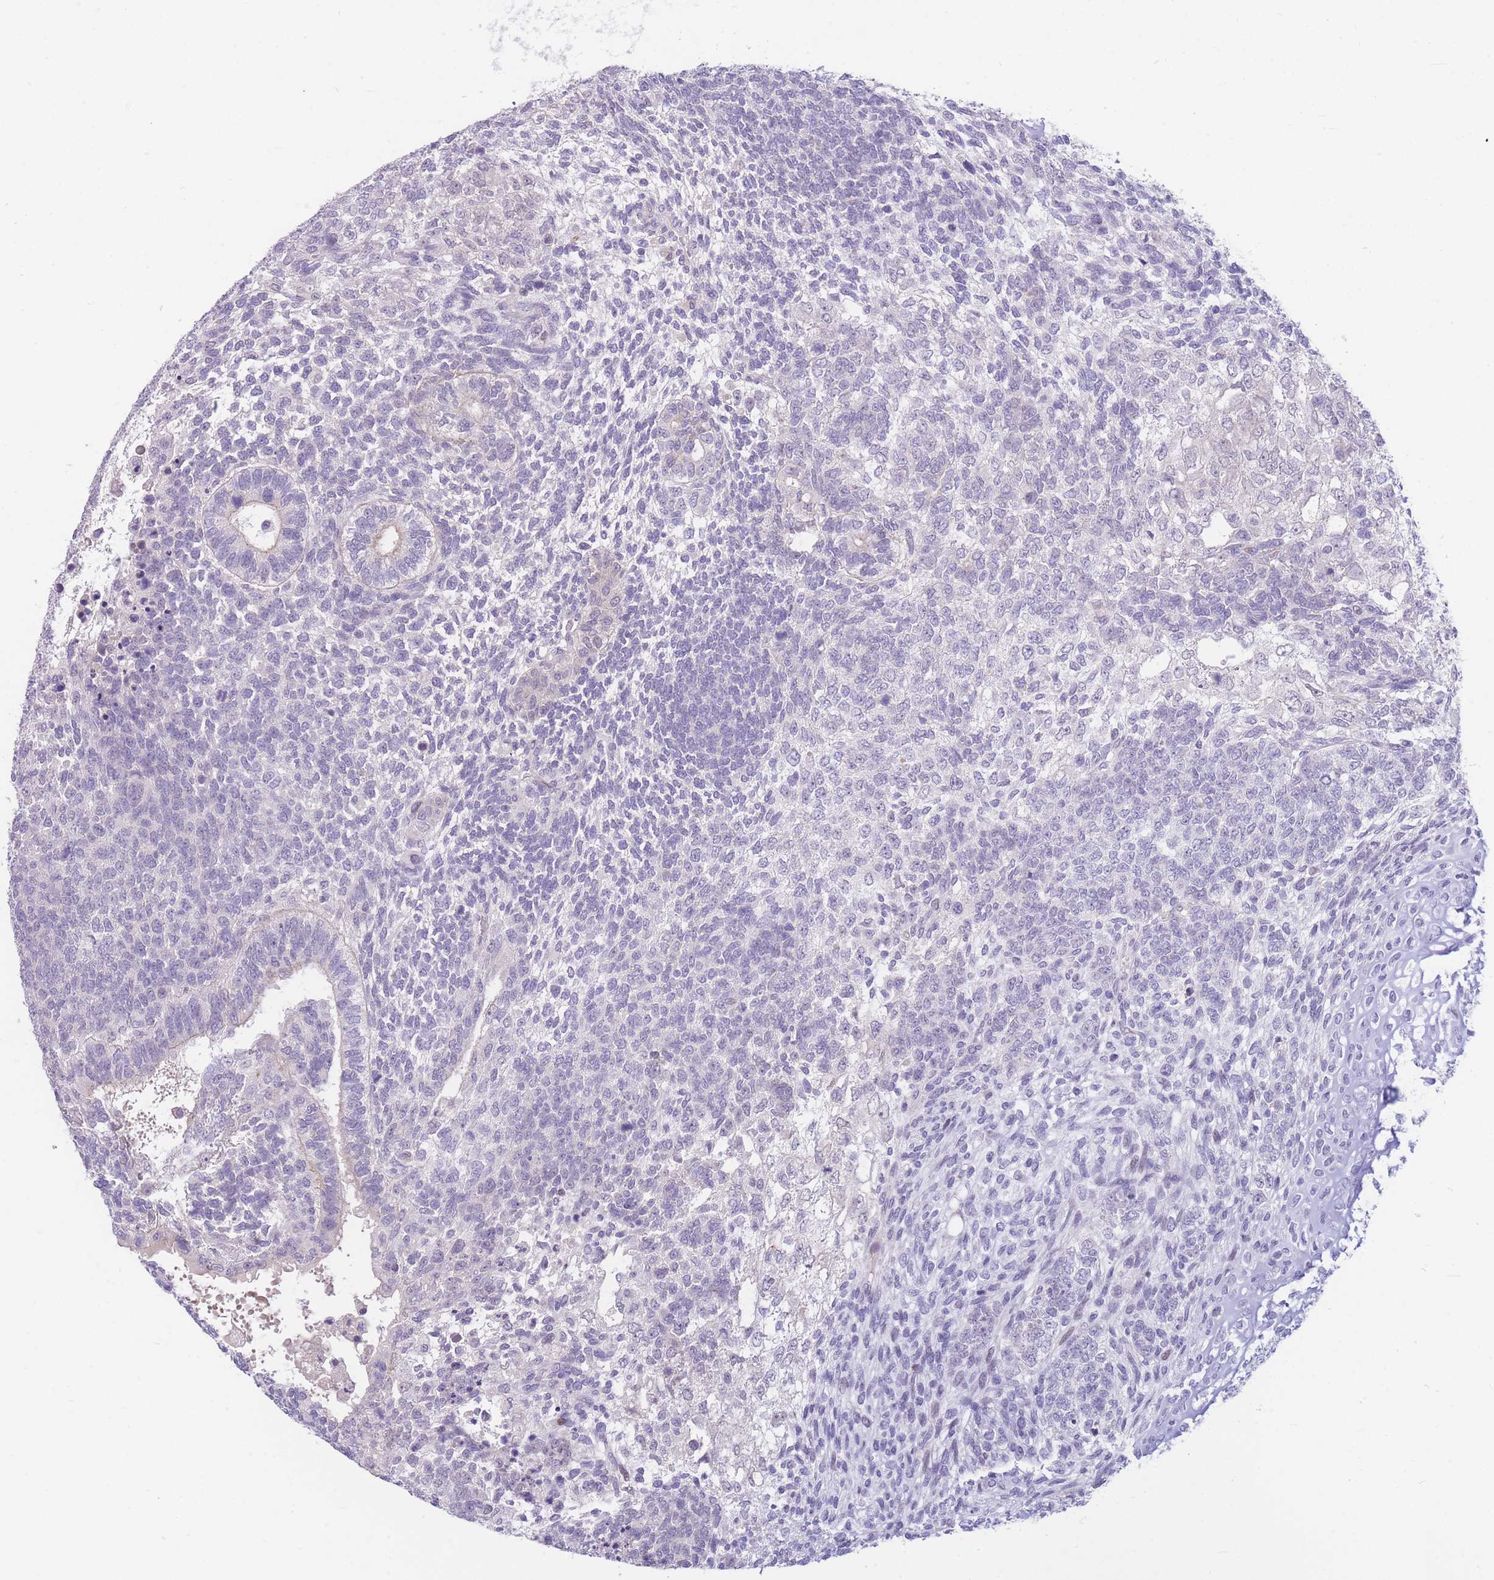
{"staining": {"intensity": "negative", "quantity": "none", "location": "none"}, "tissue": "testis cancer", "cell_type": "Tumor cells", "image_type": "cancer", "snomed": [{"axis": "morphology", "description": "Carcinoma, Embryonal, NOS"}, {"axis": "topography", "description": "Testis"}], "caption": "This image is of testis embryonal carcinoma stained with immunohistochemistry (IHC) to label a protein in brown with the nuclei are counter-stained blue. There is no positivity in tumor cells. (Brightfield microscopy of DAB immunohistochemistry (IHC) at high magnification).", "gene": "SHCBP1", "patient": {"sex": "male", "age": 23}}